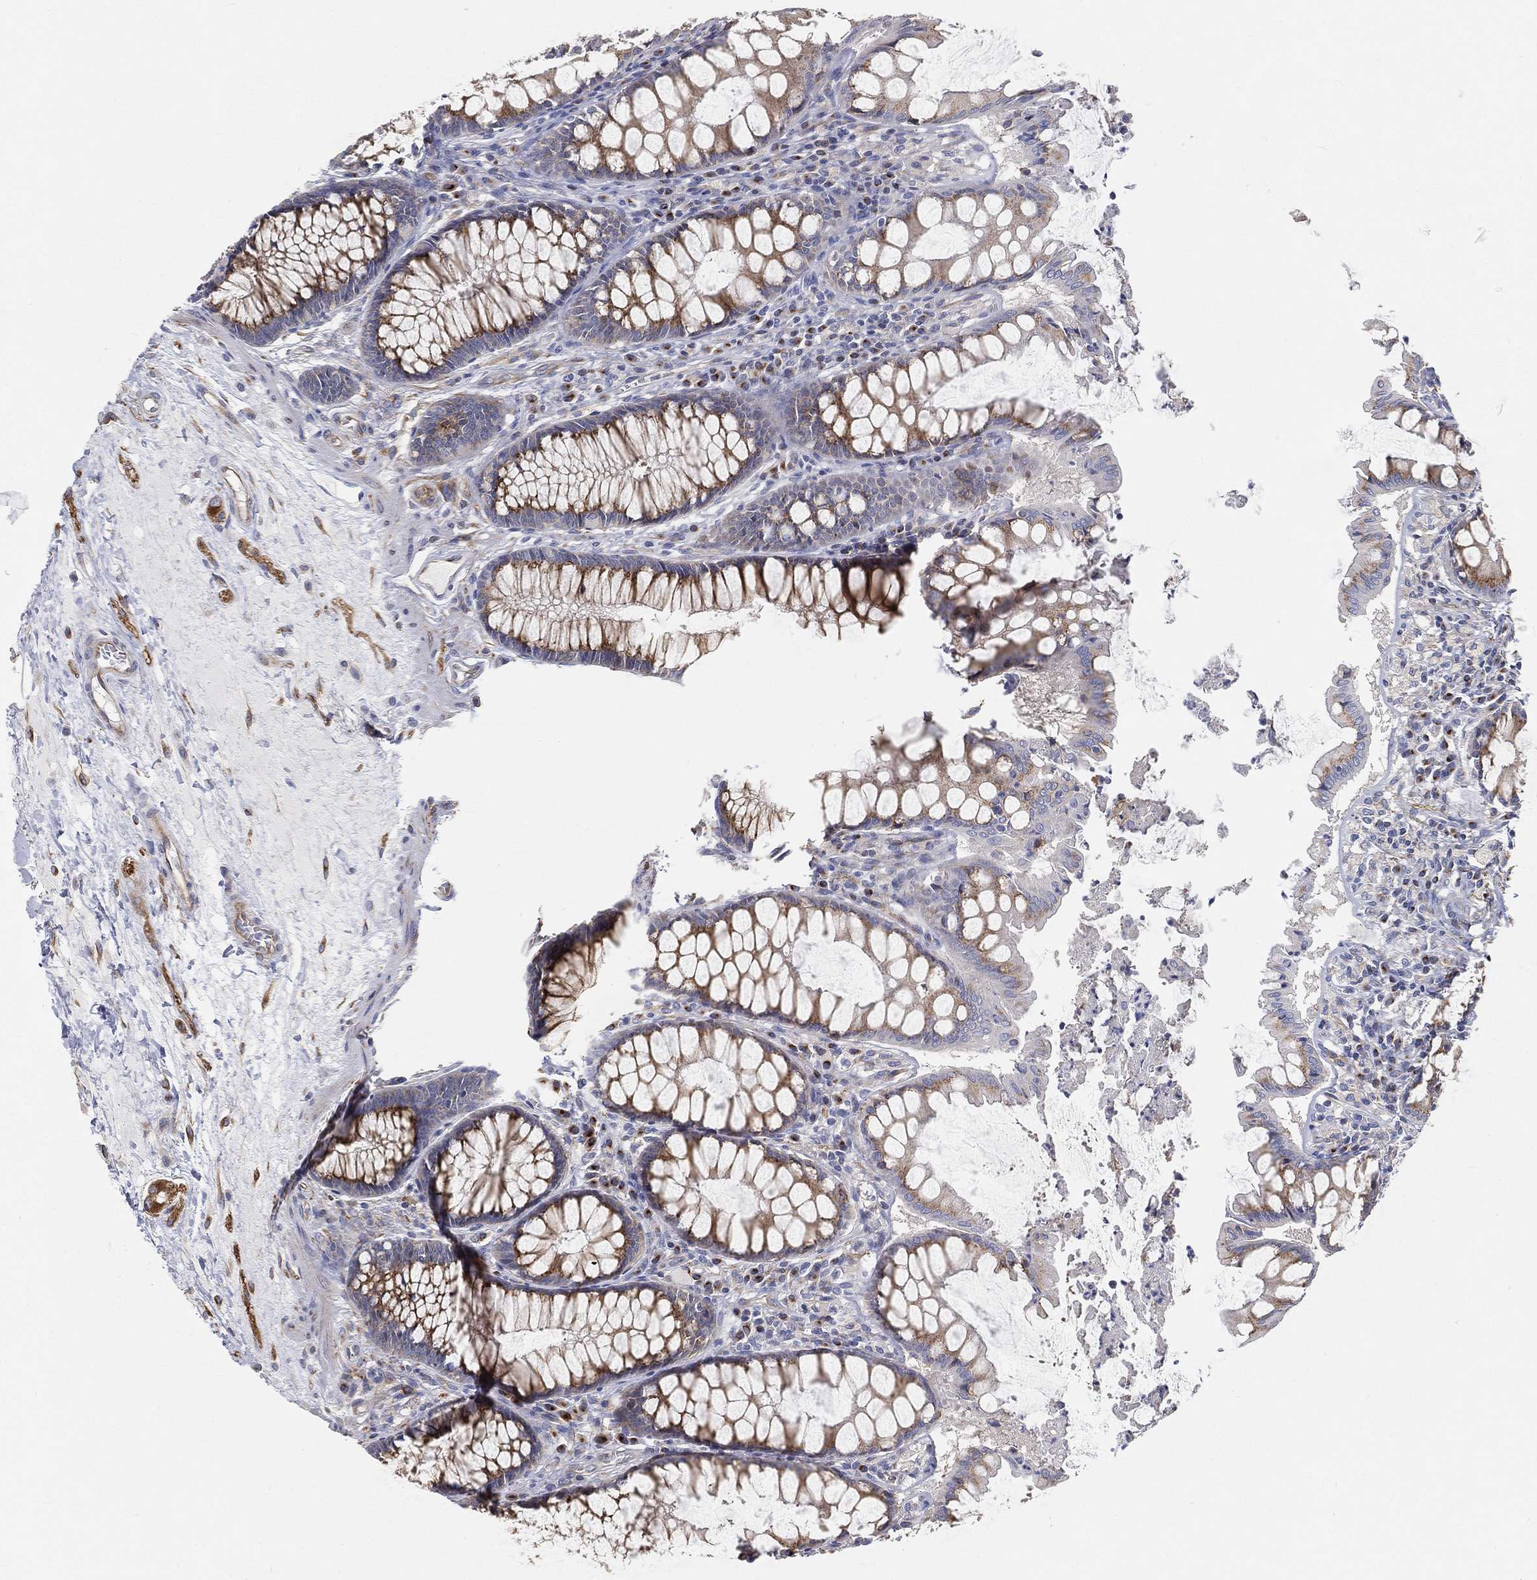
{"staining": {"intensity": "negative", "quantity": "none", "location": "none"}, "tissue": "colon", "cell_type": "Endothelial cells", "image_type": "normal", "snomed": [{"axis": "morphology", "description": "Normal tissue, NOS"}, {"axis": "topography", "description": "Colon"}], "caption": "Colon was stained to show a protein in brown. There is no significant positivity in endothelial cells. (DAB (3,3'-diaminobenzidine) IHC with hematoxylin counter stain).", "gene": "TMEM25", "patient": {"sex": "female", "age": 65}}